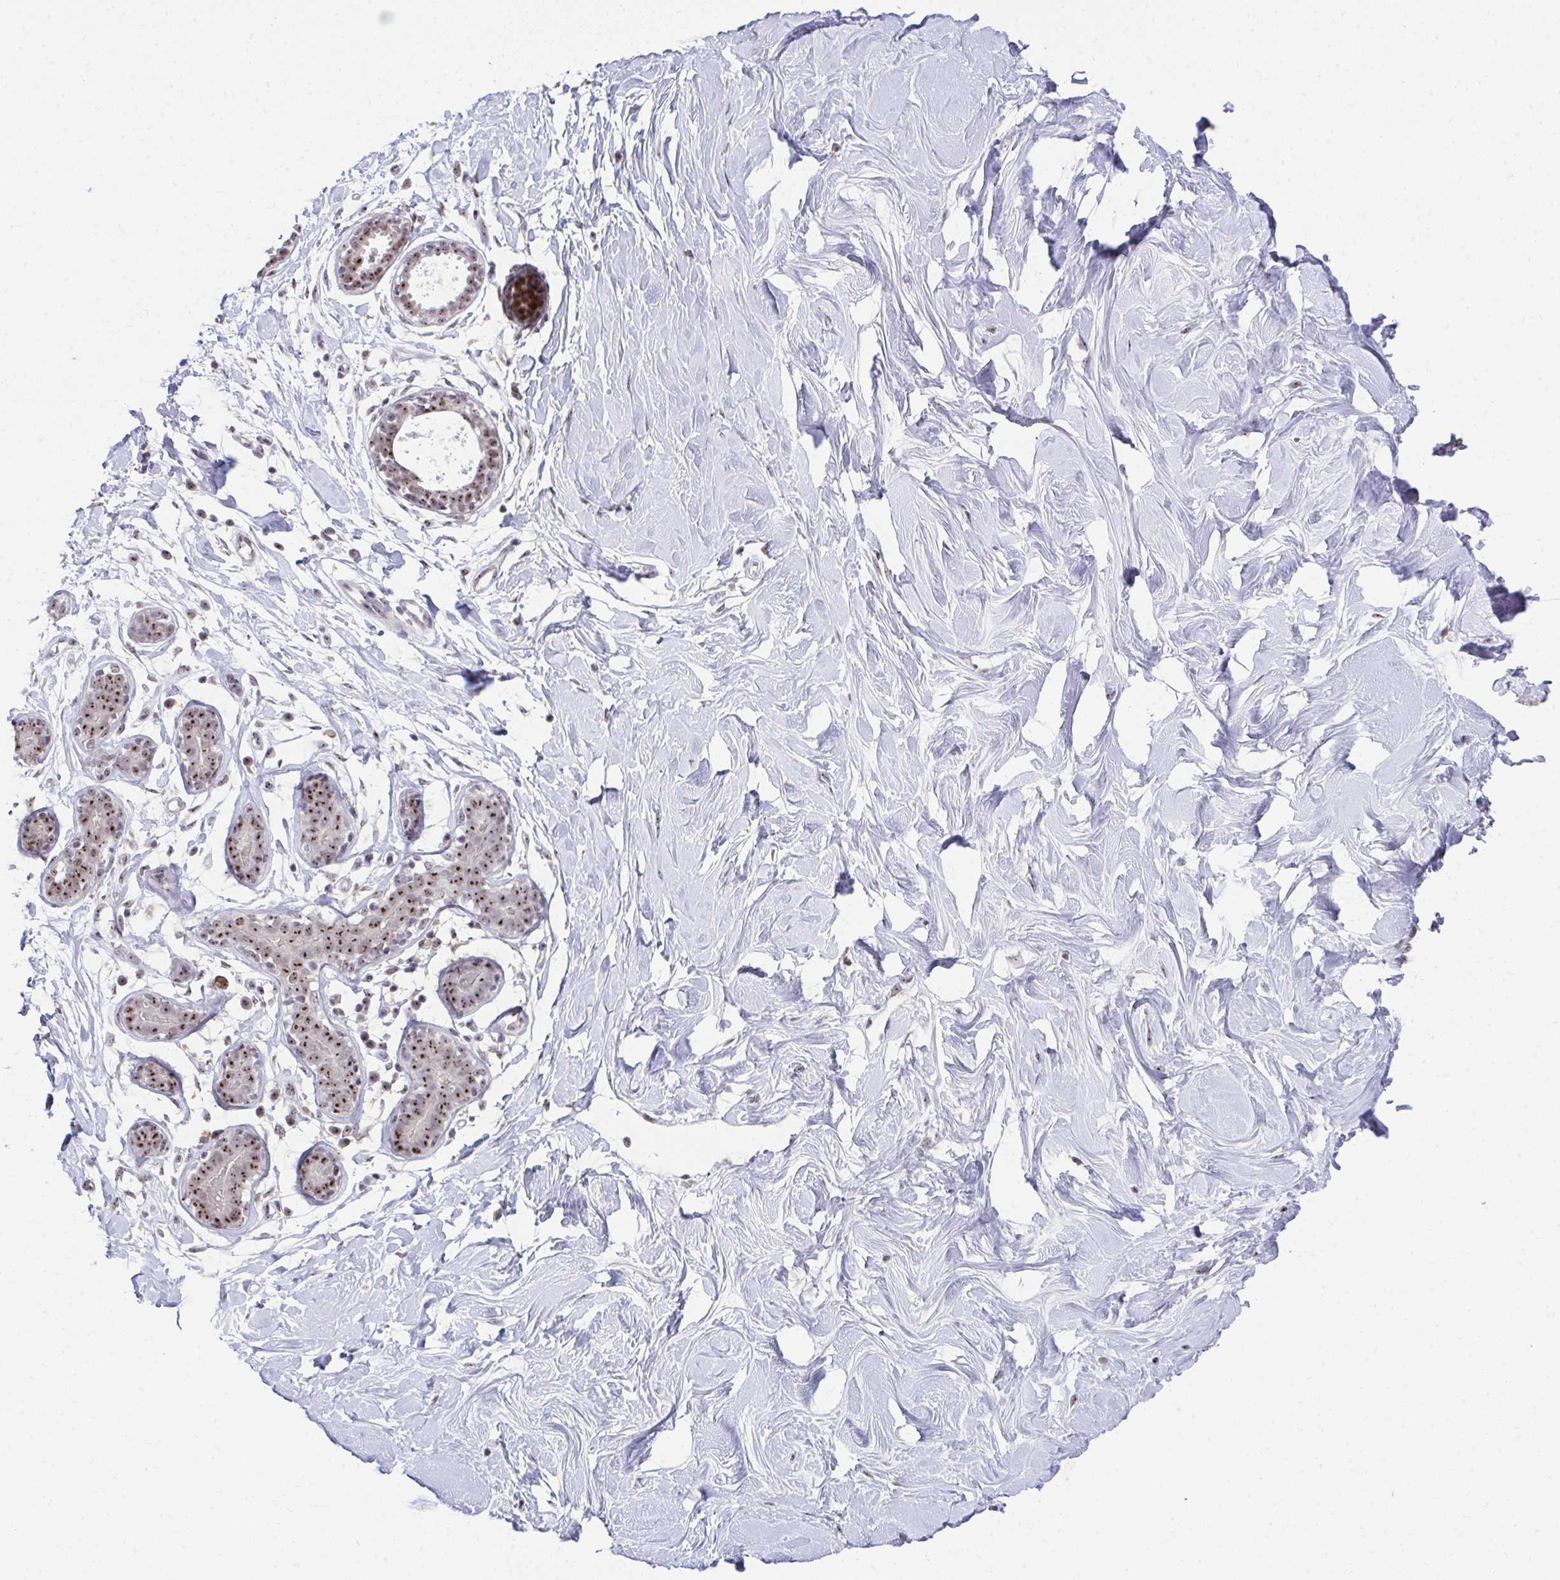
{"staining": {"intensity": "negative", "quantity": "none", "location": "none"}, "tissue": "breast", "cell_type": "Adipocytes", "image_type": "normal", "snomed": [{"axis": "morphology", "description": "Normal tissue, NOS"}, {"axis": "topography", "description": "Breast"}], "caption": "This is an immunohistochemistry (IHC) photomicrograph of normal breast. There is no staining in adipocytes.", "gene": "HIRA", "patient": {"sex": "female", "age": 27}}